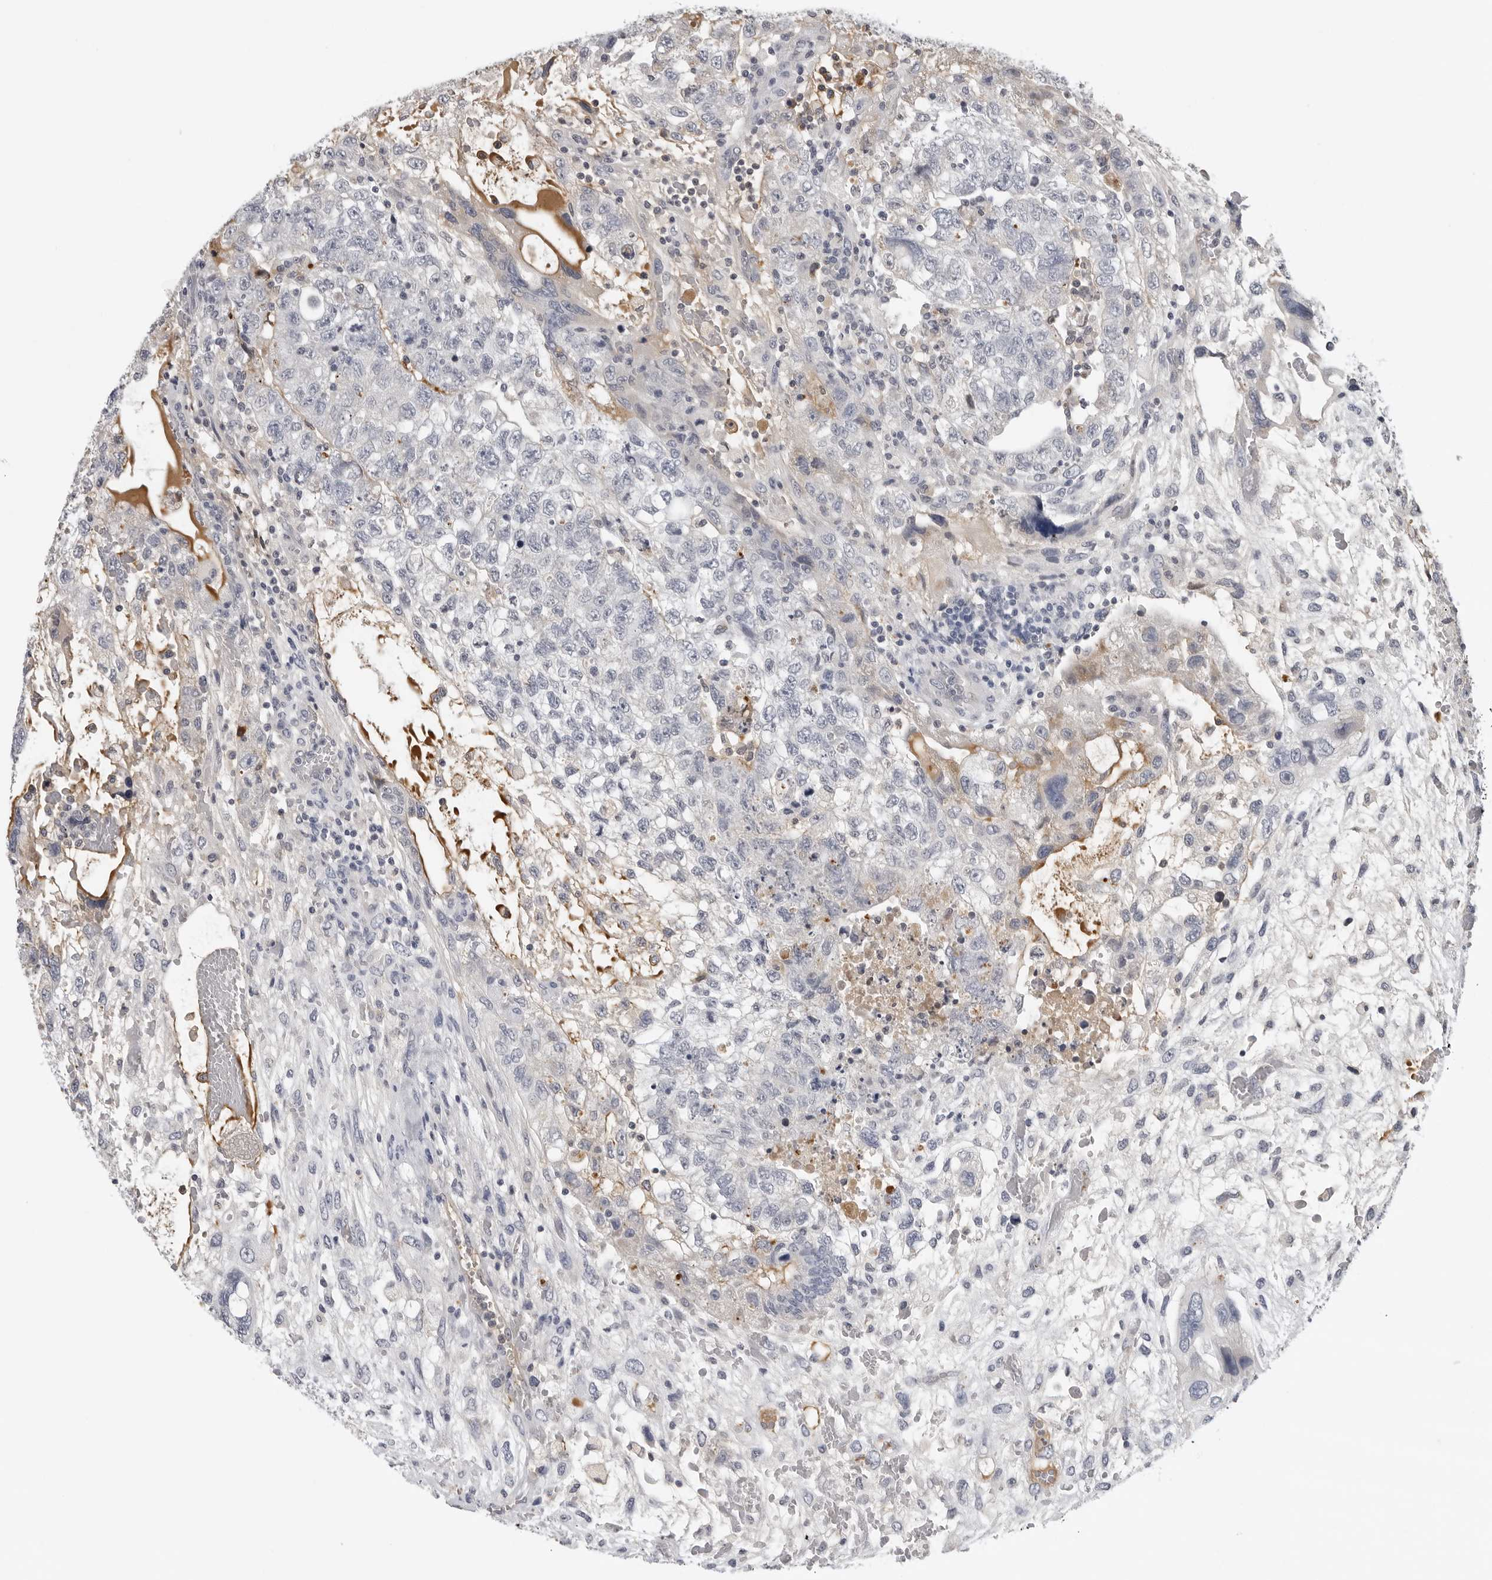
{"staining": {"intensity": "negative", "quantity": "none", "location": "none"}, "tissue": "testis cancer", "cell_type": "Tumor cells", "image_type": "cancer", "snomed": [{"axis": "morphology", "description": "Carcinoma, Embryonal, NOS"}, {"axis": "topography", "description": "Testis"}], "caption": "The micrograph displays no significant expression in tumor cells of testis embryonal carcinoma. (DAB immunohistochemistry (IHC) with hematoxylin counter stain).", "gene": "ZNF502", "patient": {"sex": "male", "age": 36}}